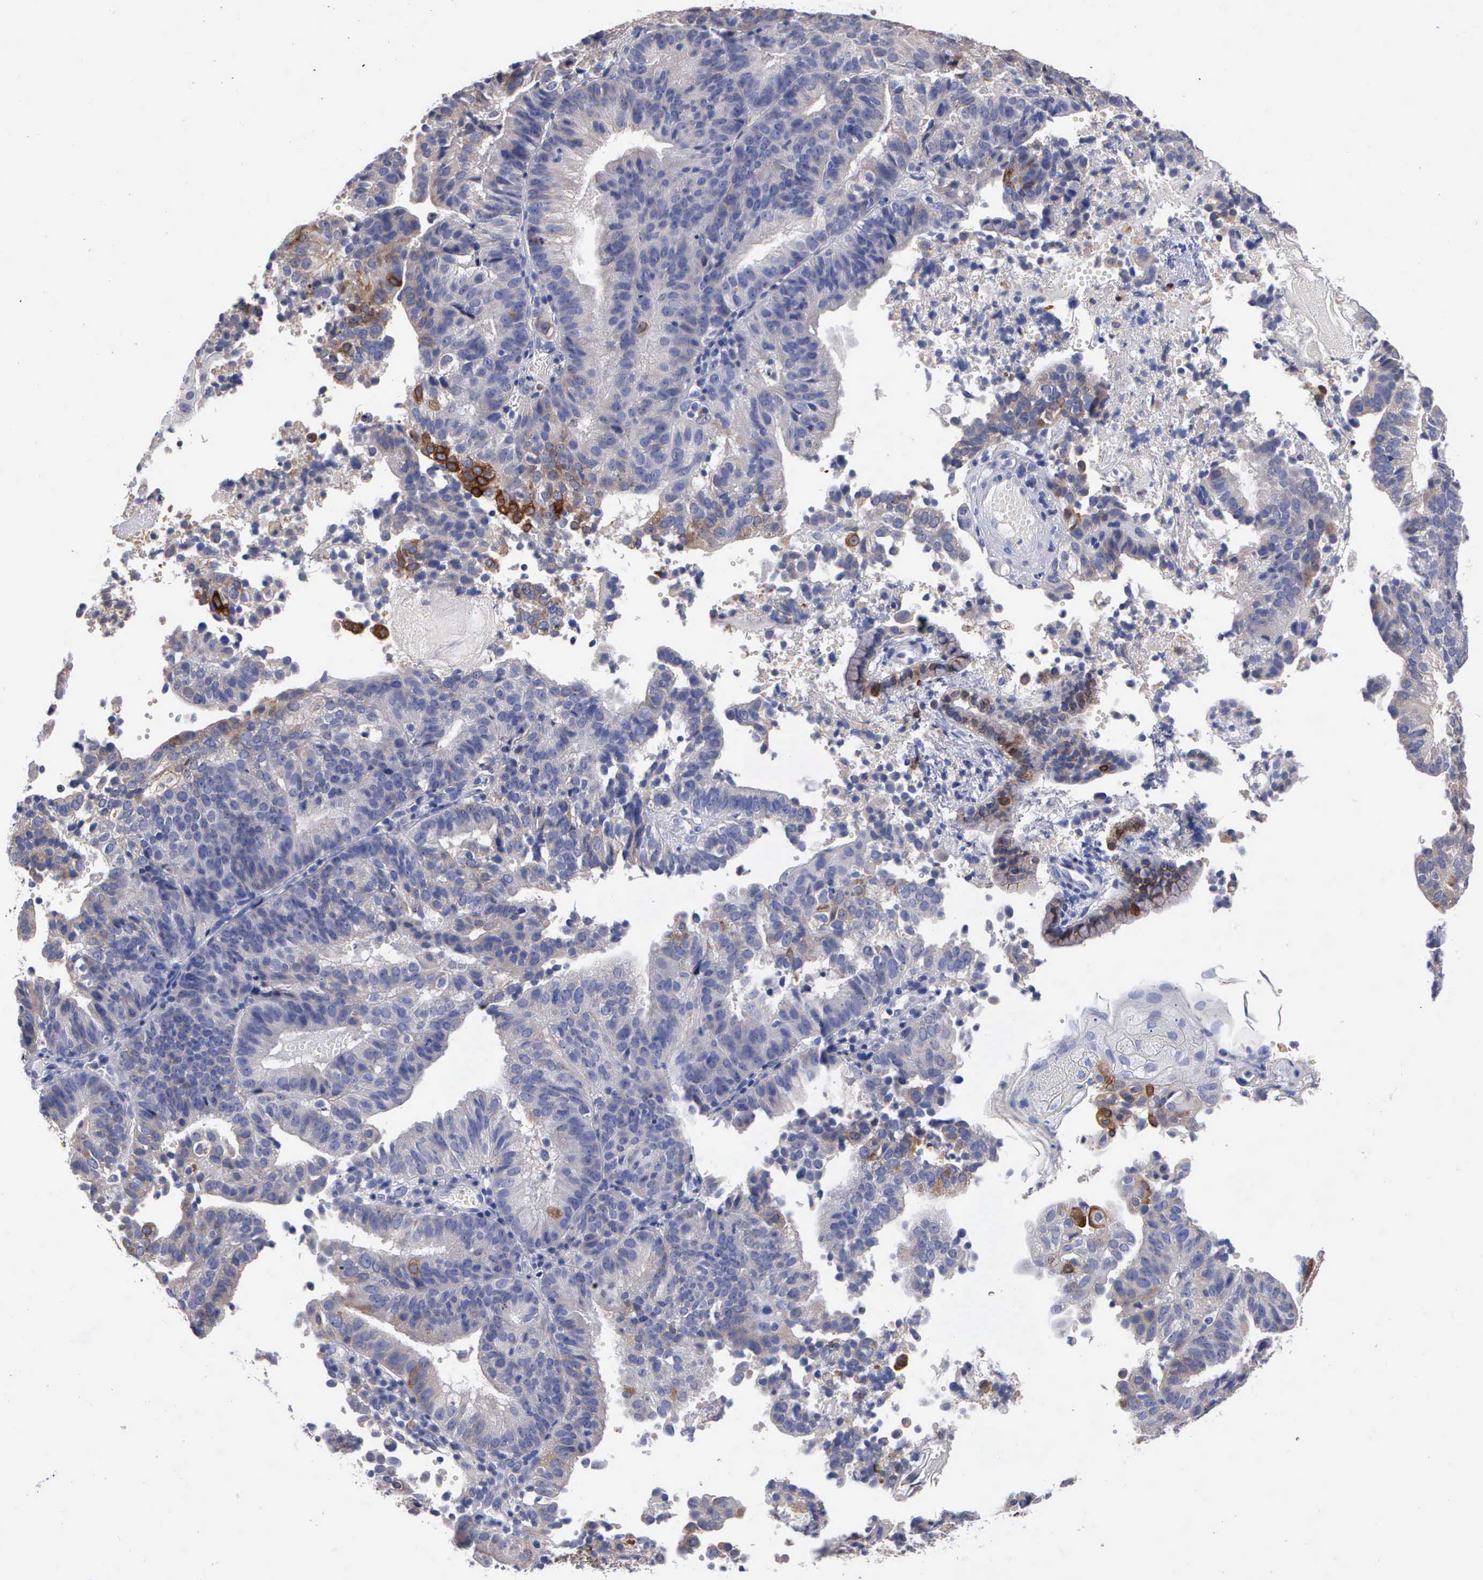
{"staining": {"intensity": "moderate", "quantity": "<25%", "location": "cytoplasmic/membranous"}, "tissue": "cervical cancer", "cell_type": "Tumor cells", "image_type": "cancer", "snomed": [{"axis": "morphology", "description": "Adenocarcinoma, NOS"}, {"axis": "topography", "description": "Cervix"}], "caption": "Protein positivity by immunohistochemistry shows moderate cytoplasmic/membranous positivity in about <25% of tumor cells in cervical cancer. The protein of interest is shown in brown color, while the nuclei are stained blue.", "gene": "PTGS2", "patient": {"sex": "female", "age": 60}}